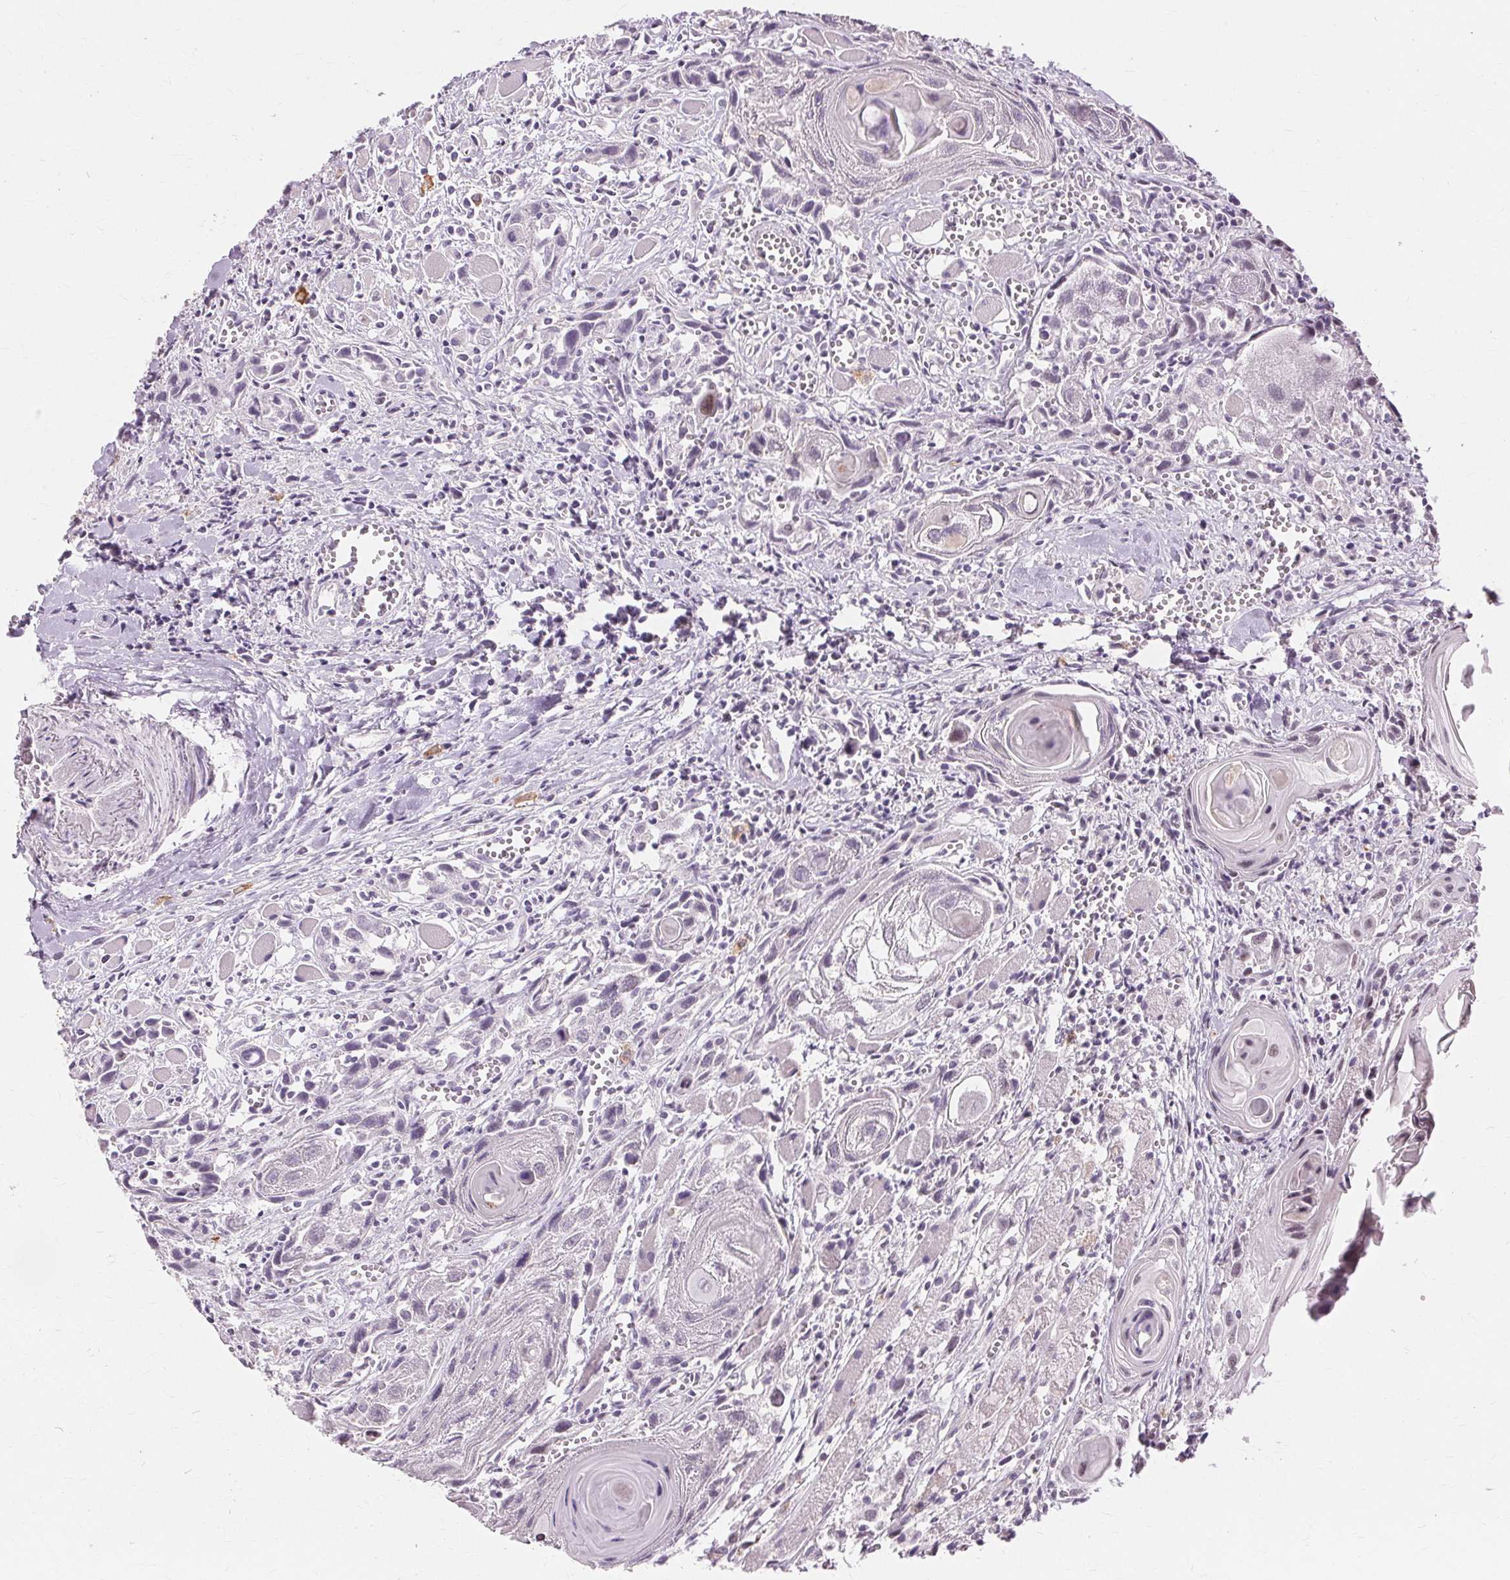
{"staining": {"intensity": "negative", "quantity": "none", "location": "none"}, "tissue": "head and neck cancer", "cell_type": "Tumor cells", "image_type": "cancer", "snomed": [{"axis": "morphology", "description": "Squamous cell carcinoma, NOS"}, {"axis": "topography", "description": "Head-Neck"}], "caption": "This is a photomicrograph of IHC staining of squamous cell carcinoma (head and neck), which shows no positivity in tumor cells.", "gene": "SIGLEC6", "patient": {"sex": "female", "age": 80}}